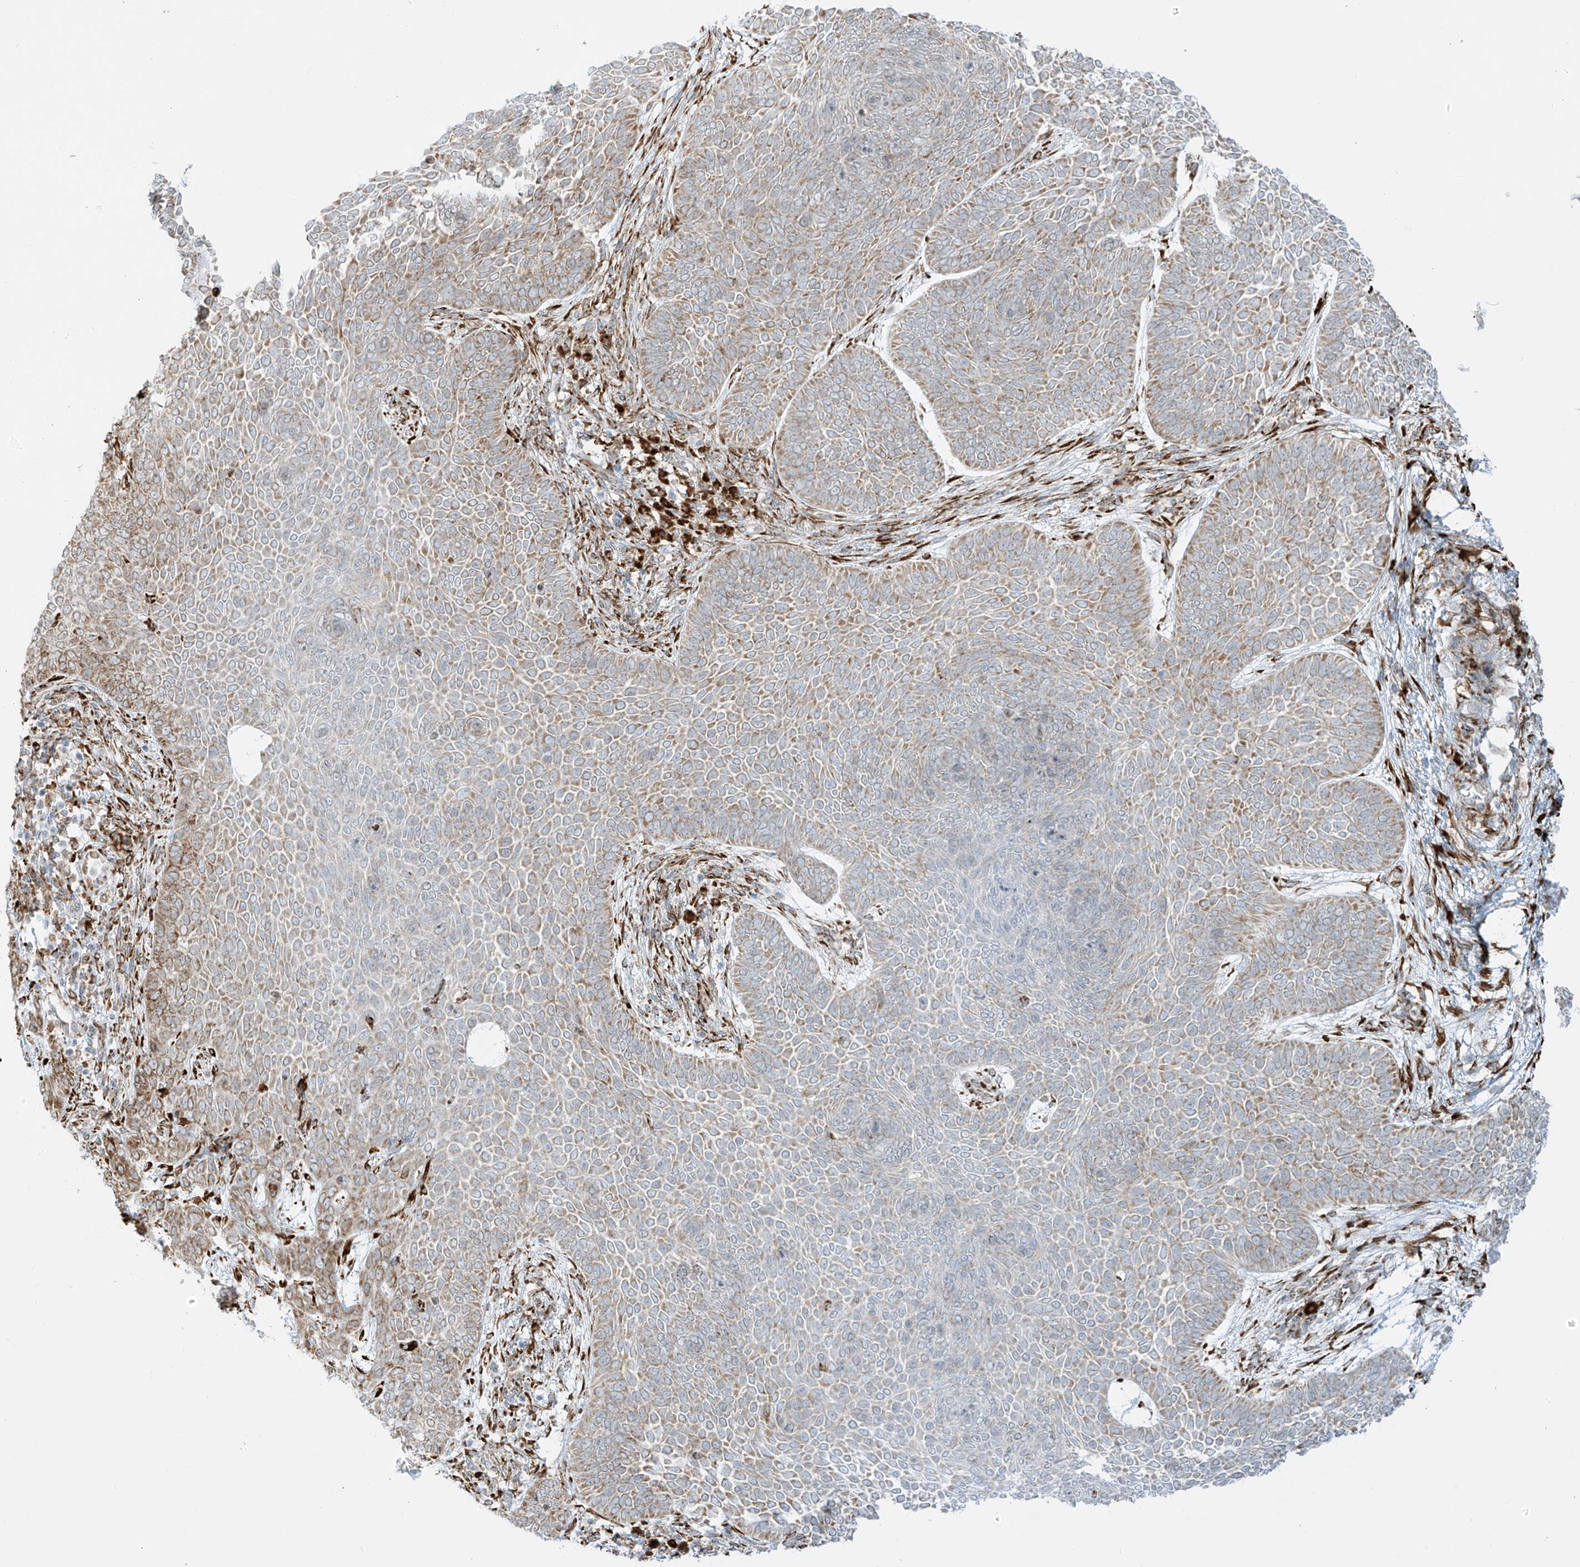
{"staining": {"intensity": "moderate", "quantity": "25%-75%", "location": "cytoplasmic/membranous"}, "tissue": "skin cancer", "cell_type": "Tumor cells", "image_type": "cancer", "snomed": [{"axis": "morphology", "description": "Basal cell carcinoma"}, {"axis": "topography", "description": "Skin"}], "caption": "An IHC histopathology image of tumor tissue is shown. Protein staining in brown highlights moderate cytoplasmic/membranous positivity in skin basal cell carcinoma within tumor cells. (IHC, brightfield microscopy, high magnification).", "gene": "LRRC59", "patient": {"sex": "male", "age": 85}}